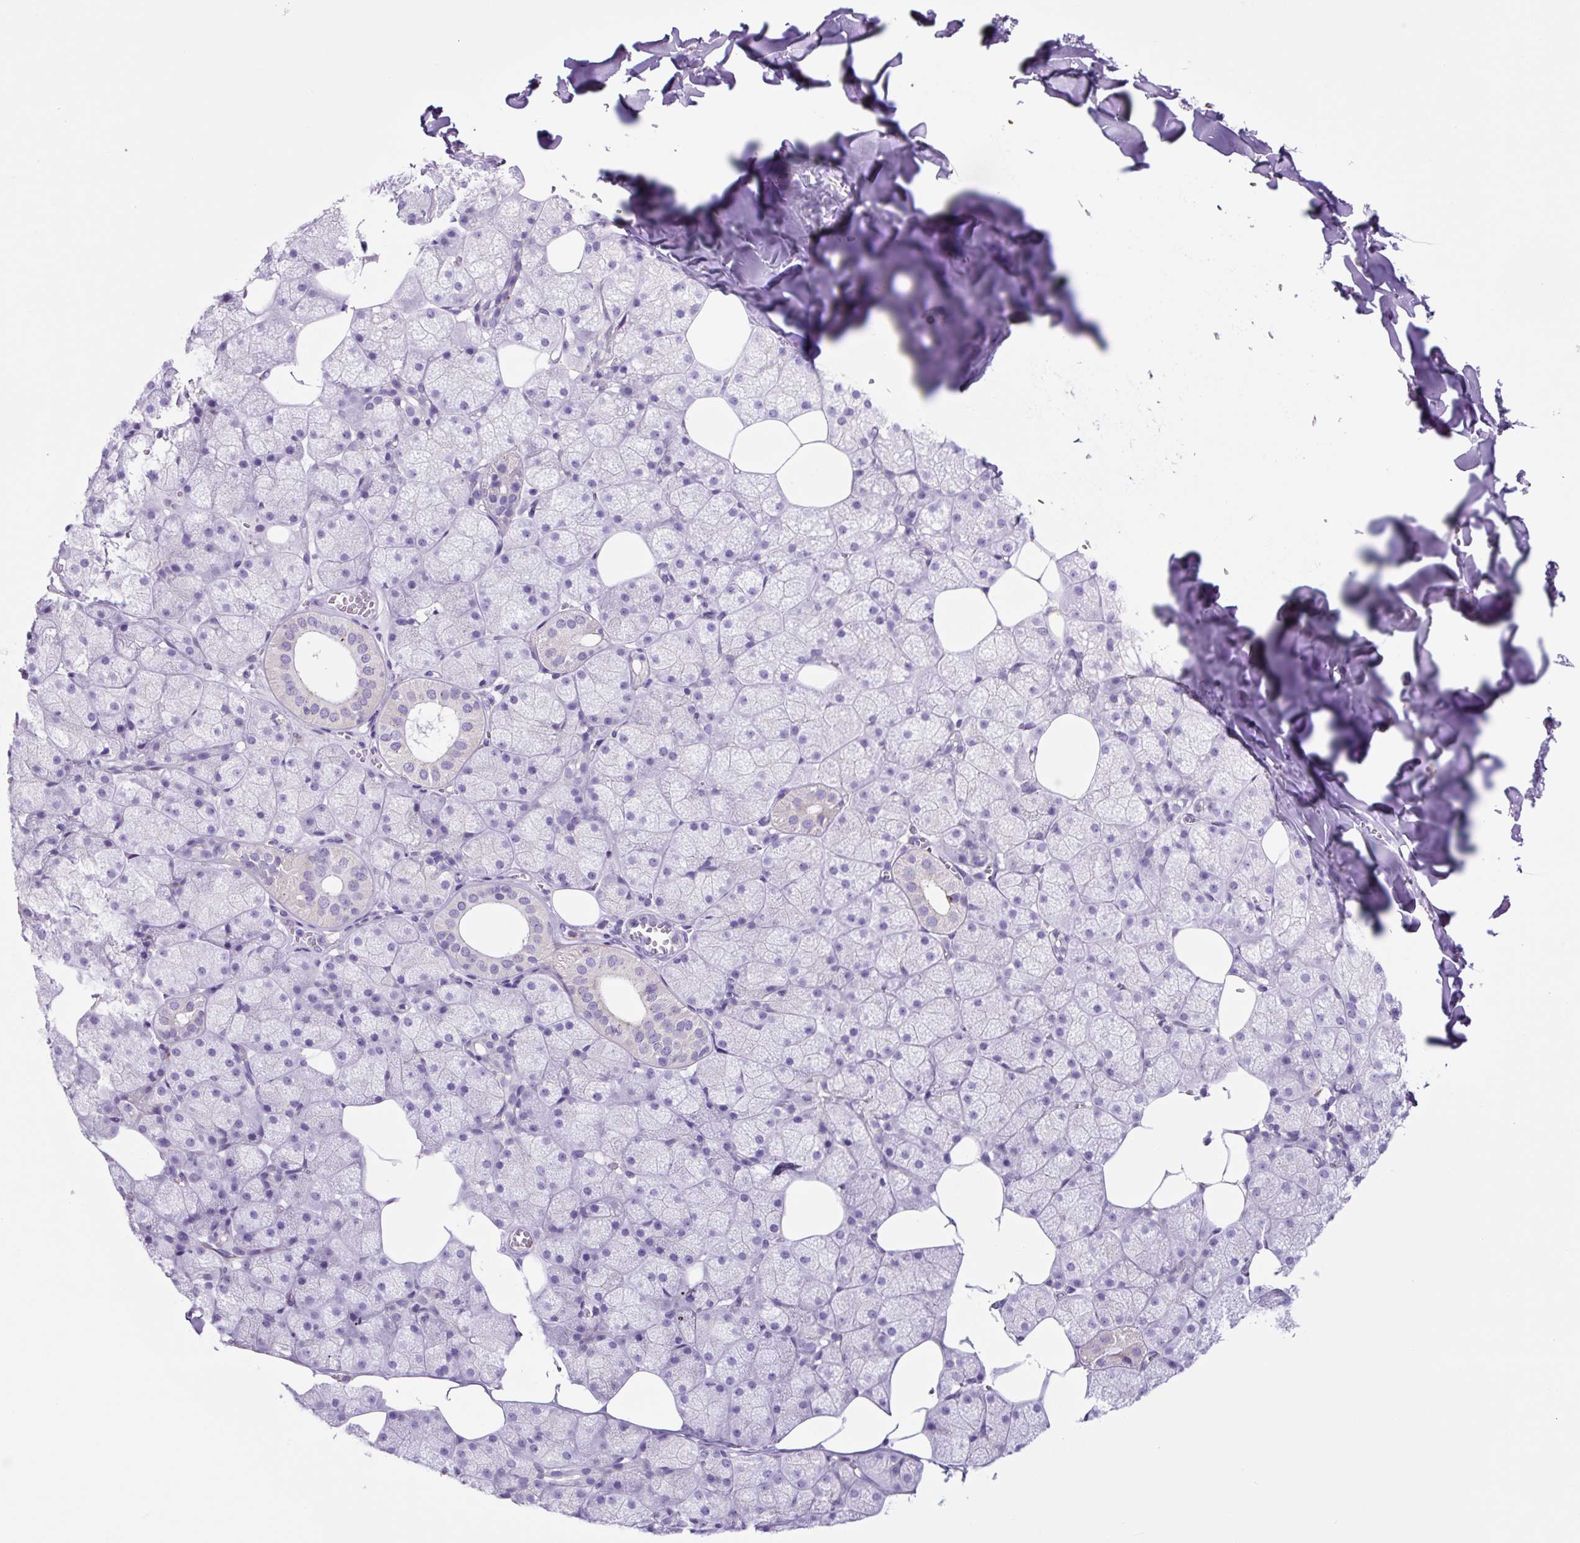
{"staining": {"intensity": "negative", "quantity": "none", "location": "none"}, "tissue": "salivary gland", "cell_type": "Glandular cells", "image_type": "normal", "snomed": [{"axis": "morphology", "description": "Normal tissue, NOS"}, {"axis": "topography", "description": "Salivary gland"}, {"axis": "topography", "description": "Peripheral nerve tissue"}], "caption": "This is an immunohistochemistry (IHC) histopathology image of benign human salivary gland. There is no staining in glandular cells.", "gene": "LCN10", "patient": {"sex": "male", "age": 38}}